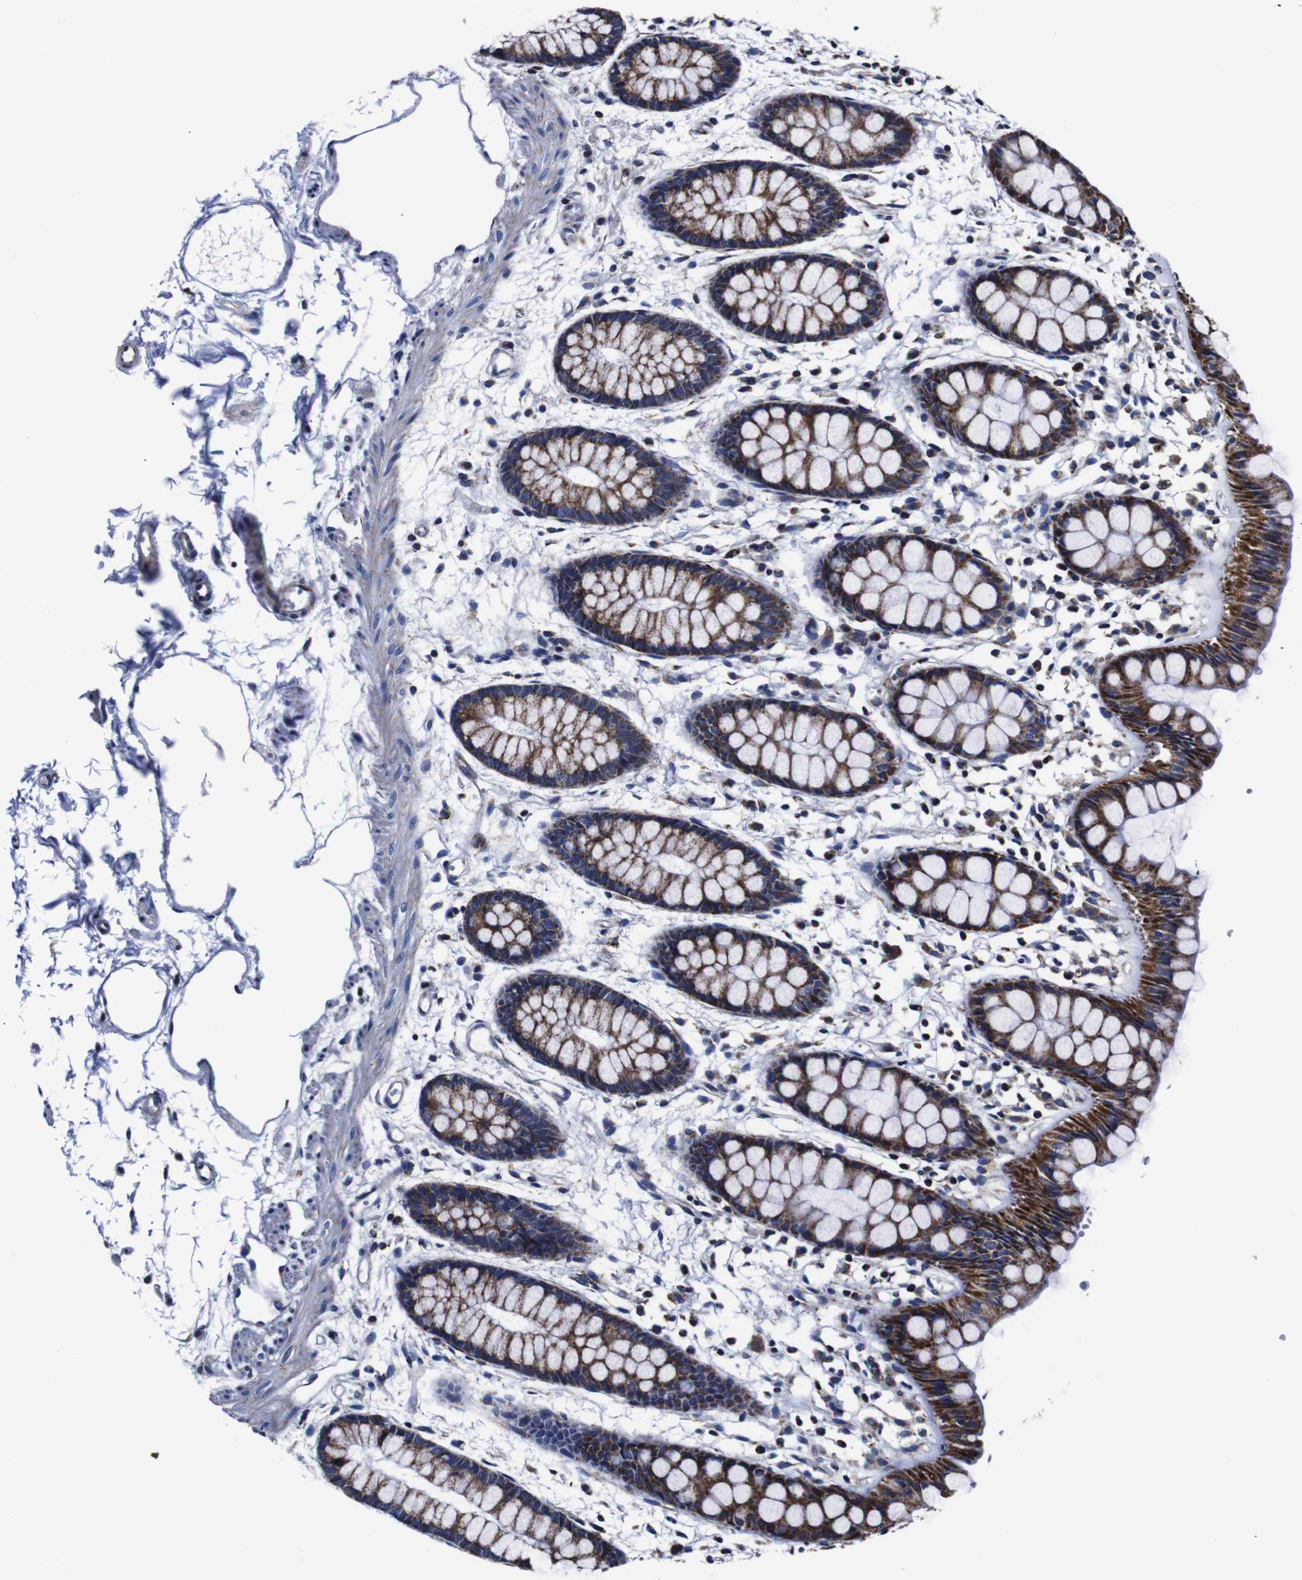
{"staining": {"intensity": "strong", "quantity": ">75%", "location": "cytoplasmic/membranous"}, "tissue": "rectum", "cell_type": "Glandular cells", "image_type": "normal", "snomed": [{"axis": "morphology", "description": "Normal tissue, NOS"}, {"axis": "topography", "description": "Rectum"}], "caption": "Rectum was stained to show a protein in brown. There is high levels of strong cytoplasmic/membranous positivity in about >75% of glandular cells. The staining was performed using DAB, with brown indicating positive protein expression. Nuclei are stained blue with hematoxylin.", "gene": "FKBP9", "patient": {"sex": "female", "age": 66}}